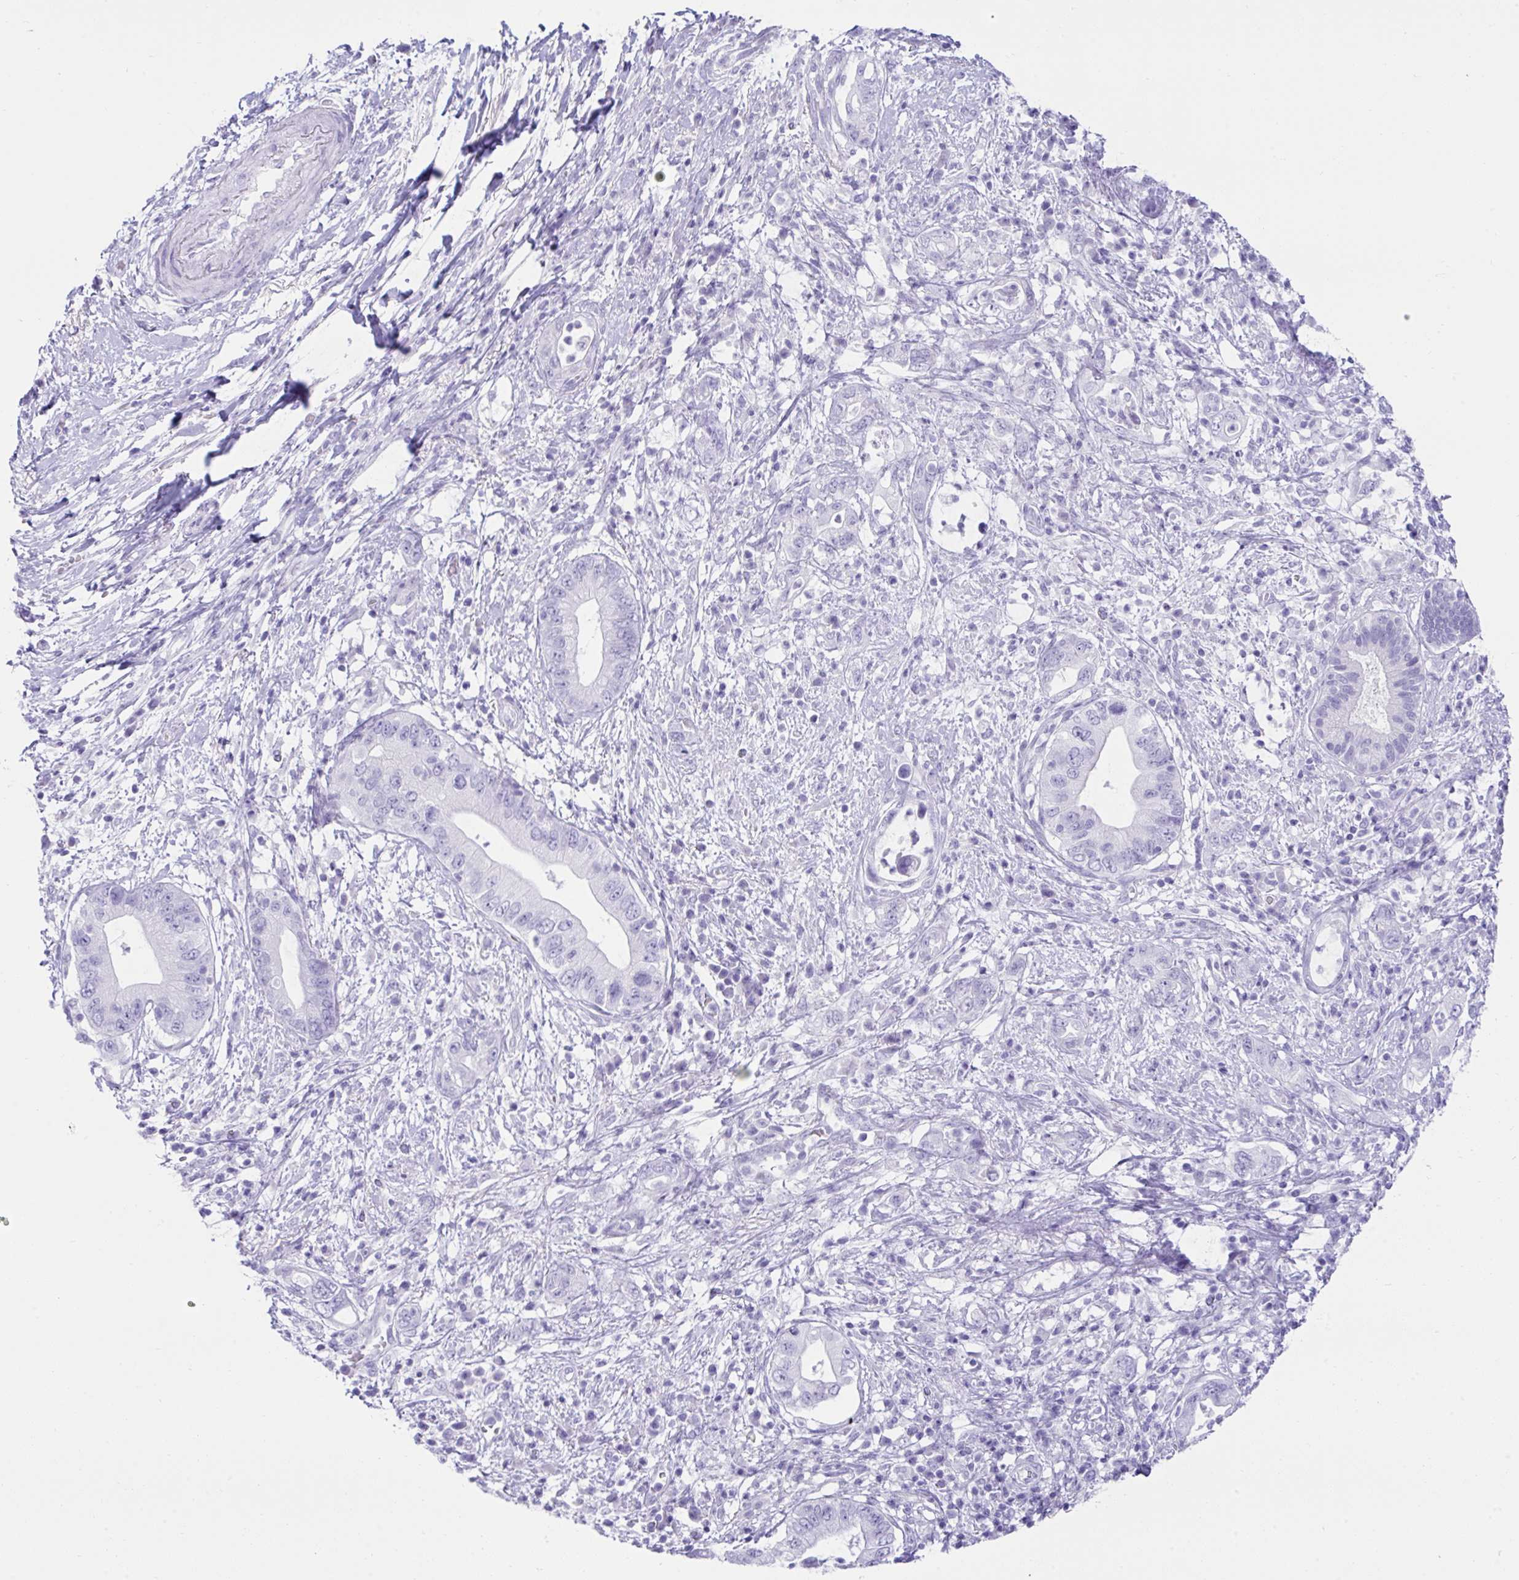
{"staining": {"intensity": "negative", "quantity": "none", "location": "none"}, "tissue": "pancreatic cancer", "cell_type": "Tumor cells", "image_type": "cancer", "snomed": [{"axis": "morphology", "description": "Adenocarcinoma, NOS"}, {"axis": "topography", "description": "Pancreas"}], "caption": "The histopathology image demonstrates no staining of tumor cells in adenocarcinoma (pancreatic).", "gene": "PSCA", "patient": {"sex": "female", "age": 72}}